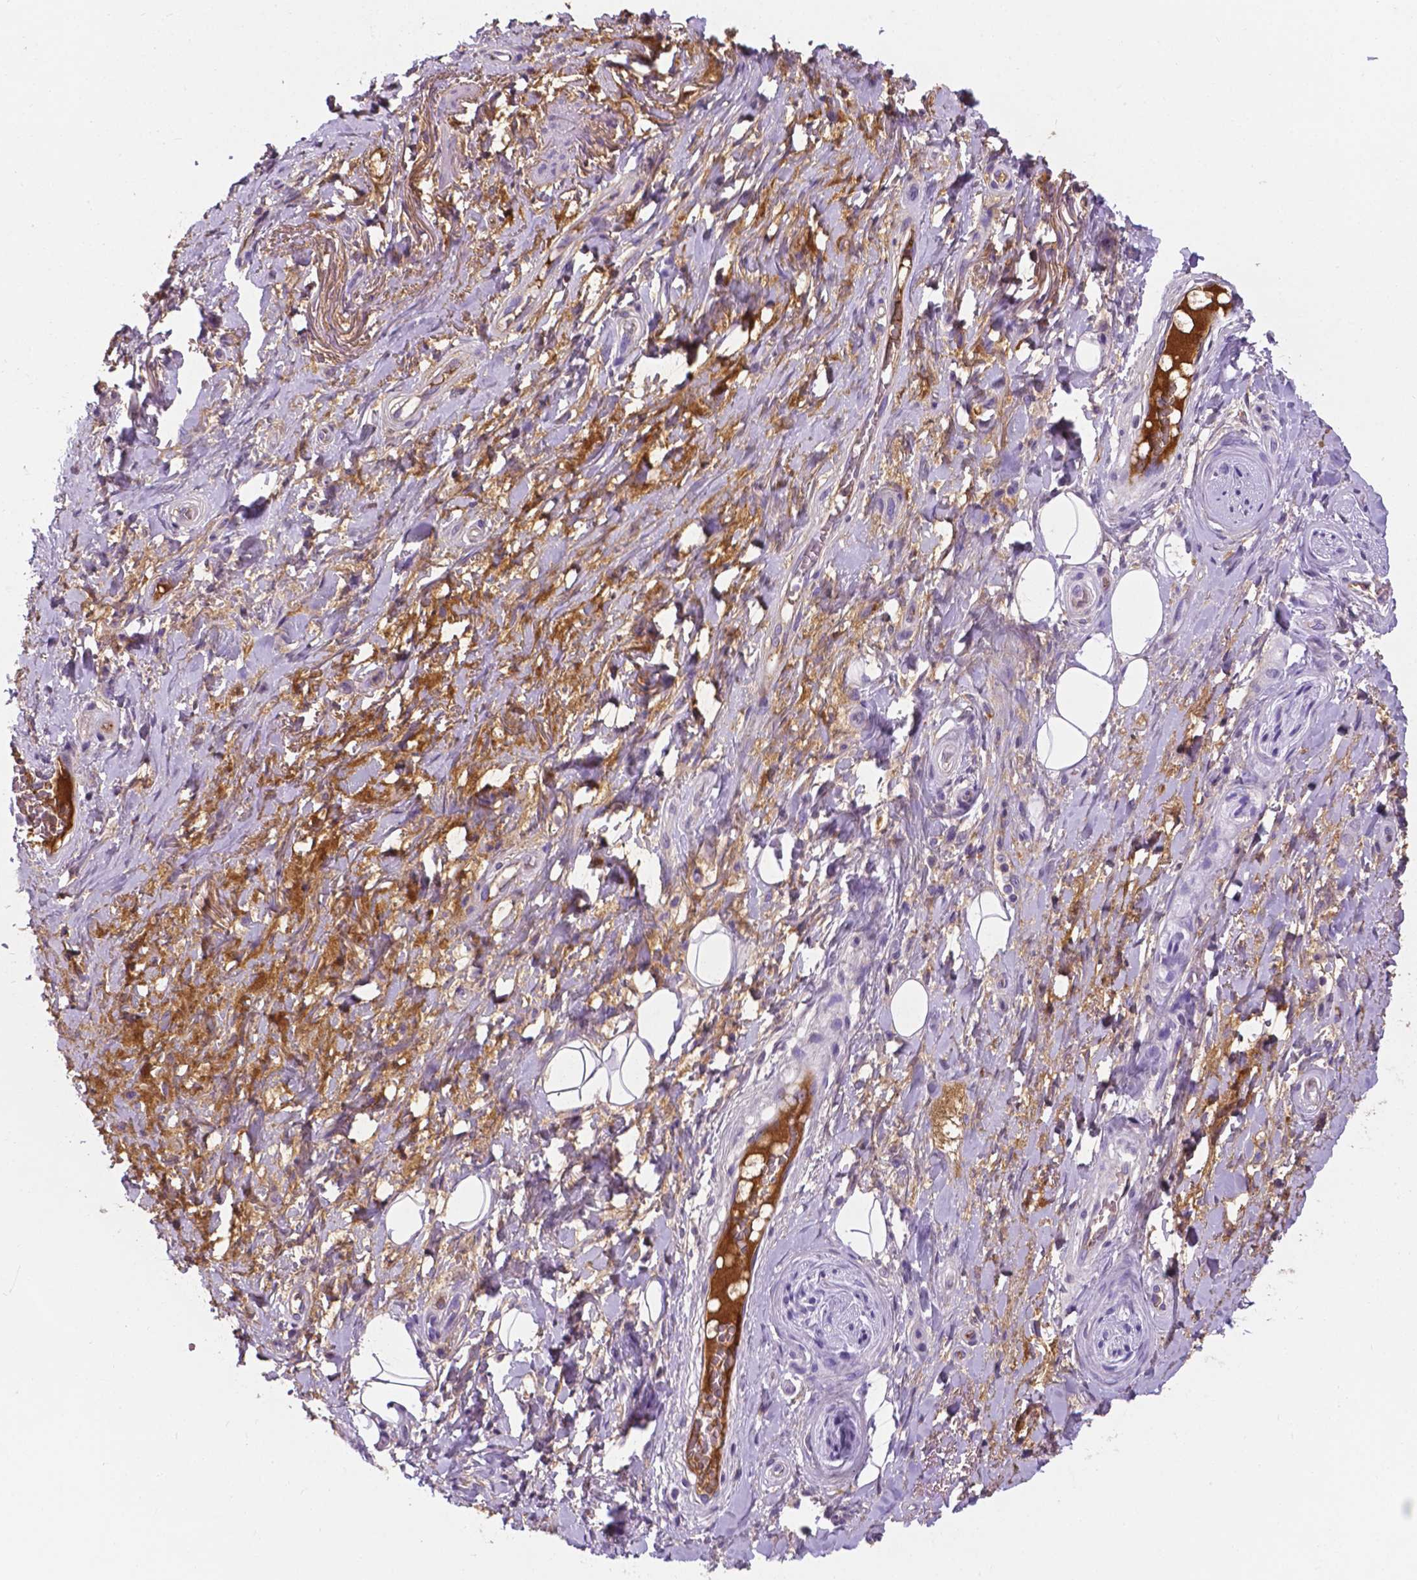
{"staining": {"intensity": "negative", "quantity": "none", "location": "none"}, "tissue": "adipose tissue", "cell_type": "Adipocytes", "image_type": "normal", "snomed": [{"axis": "morphology", "description": "Normal tissue, NOS"}, {"axis": "topography", "description": "Anal"}, {"axis": "topography", "description": "Peripheral nerve tissue"}], "caption": "There is no significant expression in adipocytes of adipose tissue.", "gene": "APOE", "patient": {"sex": "male", "age": 53}}